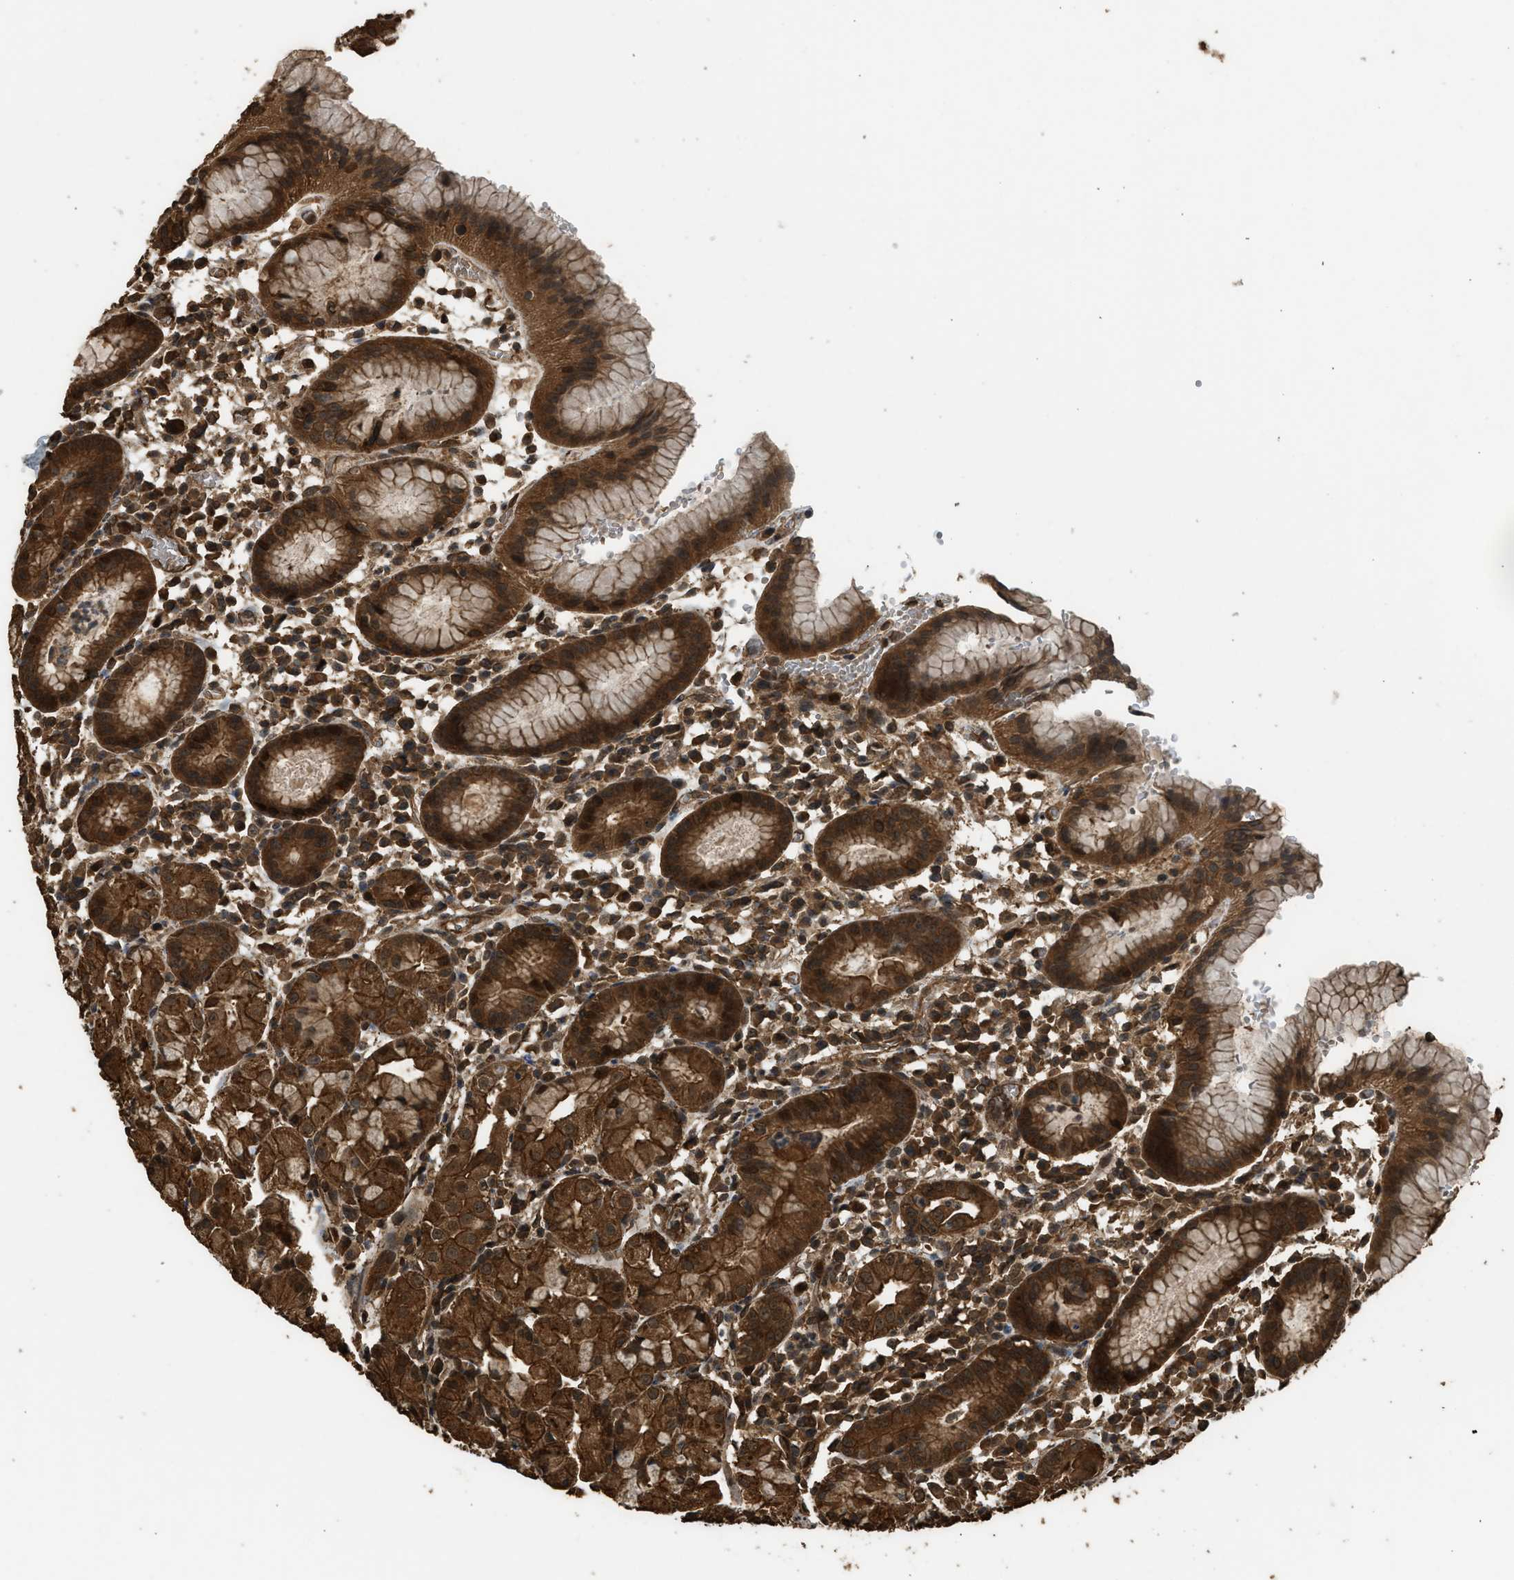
{"staining": {"intensity": "strong", "quantity": ">75%", "location": "cytoplasmic/membranous,nuclear"}, "tissue": "stomach", "cell_type": "Glandular cells", "image_type": "normal", "snomed": [{"axis": "morphology", "description": "Normal tissue, NOS"}, {"axis": "topography", "description": "Stomach"}, {"axis": "topography", "description": "Stomach, lower"}], "caption": "Approximately >75% of glandular cells in benign human stomach display strong cytoplasmic/membranous,nuclear protein staining as visualized by brown immunohistochemical staining.", "gene": "MYBL2", "patient": {"sex": "female", "age": 75}}